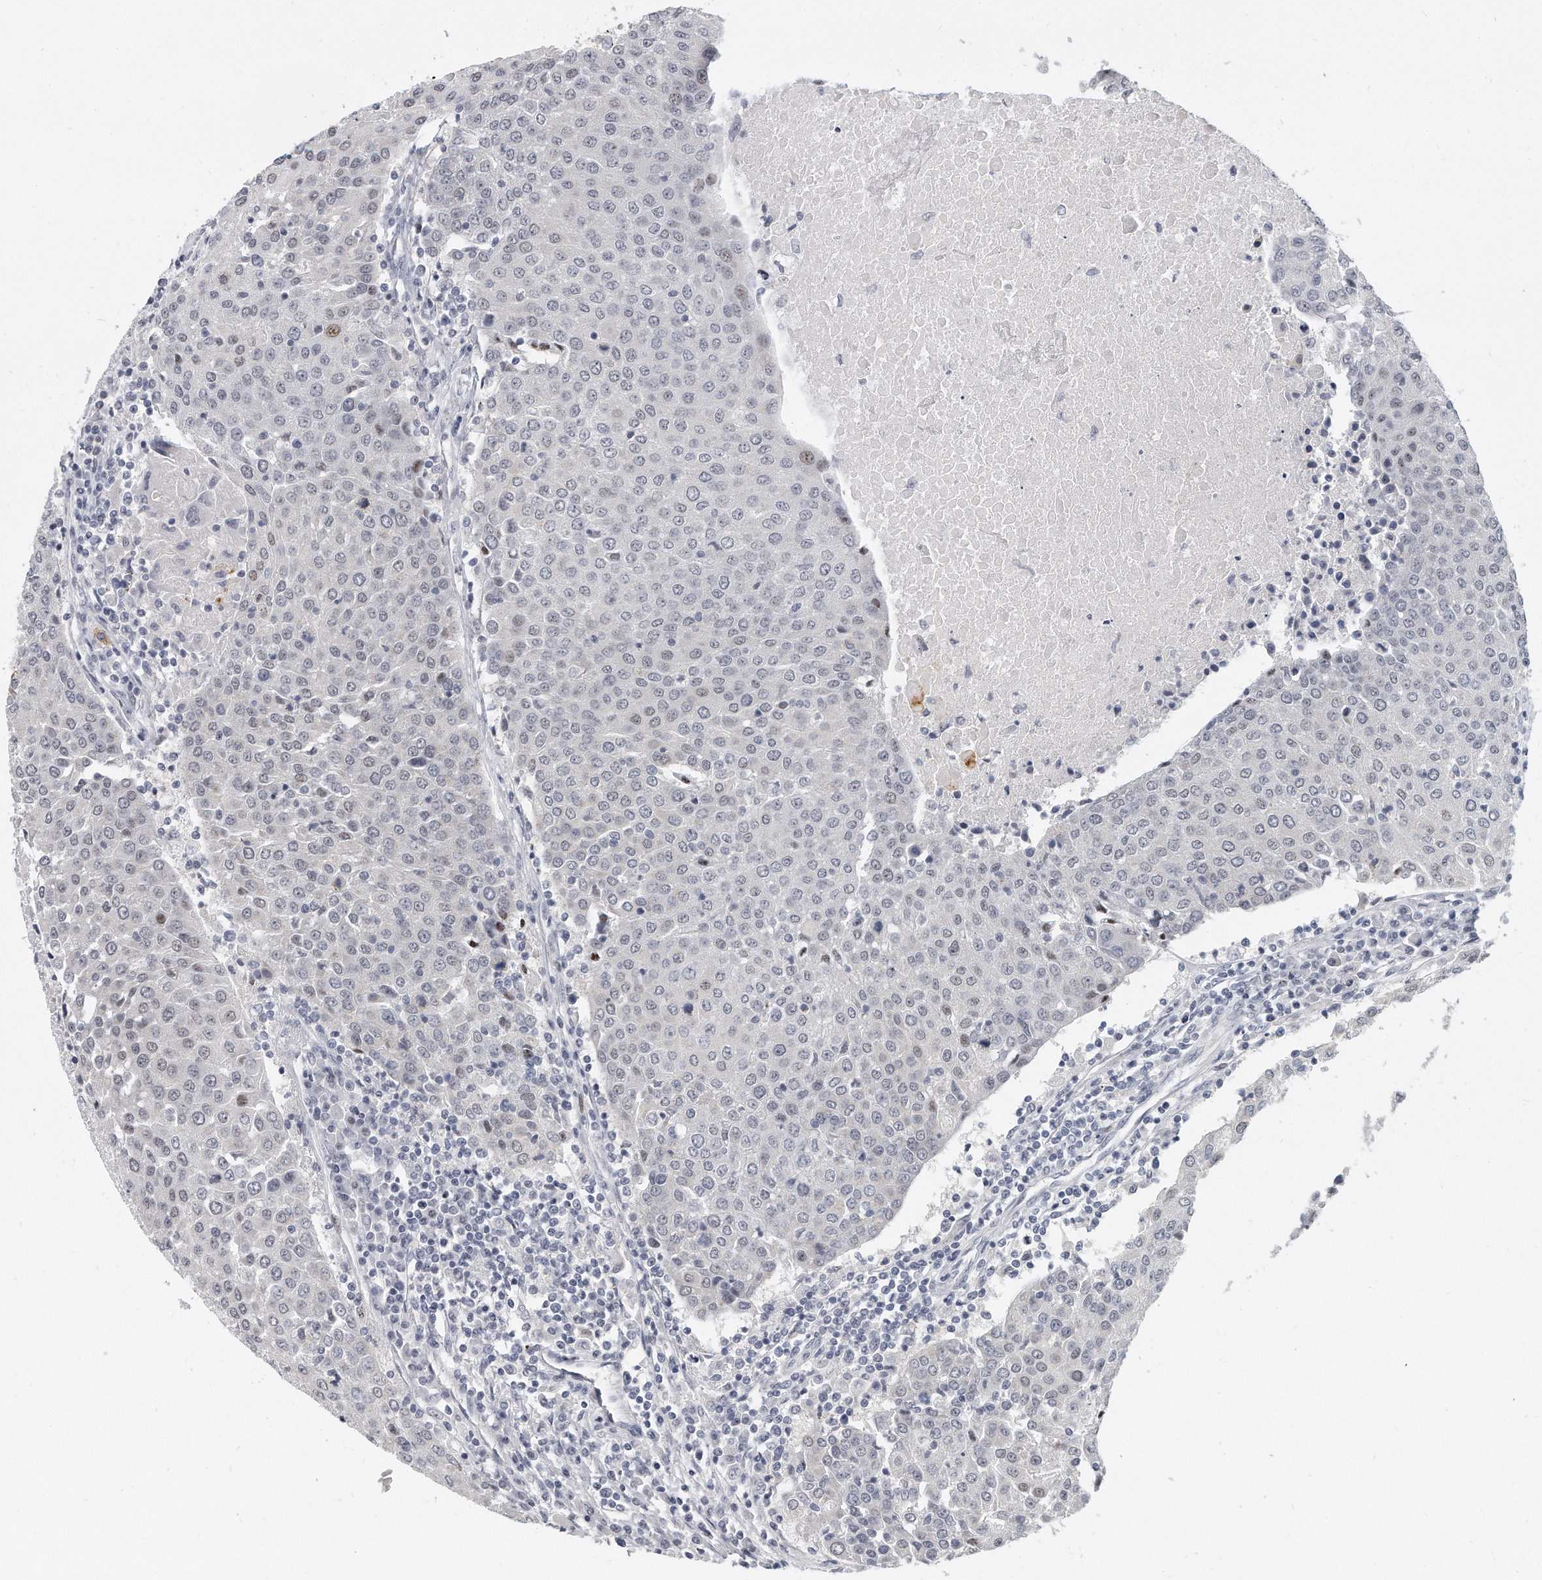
{"staining": {"intensity": "weak", "quantity": "<25%", "location": "nuclear"}, "tissue": "urothelial cancer", "cell_type": "Tumor cells", "image_type": "cancer", "snomed": [{"axis": "morphology", "description": "Urothelial carcinoma, High grade"}, {"axis": "topography", "description": "Urinary bladder"}], "caption": "This is an immunohistochemistry (IHC) micrograph of urothelial cancer. There is no expression in tumor cells.", "gene": "TFCP2L1", "patient": {"sex": "female", "age": 85}}